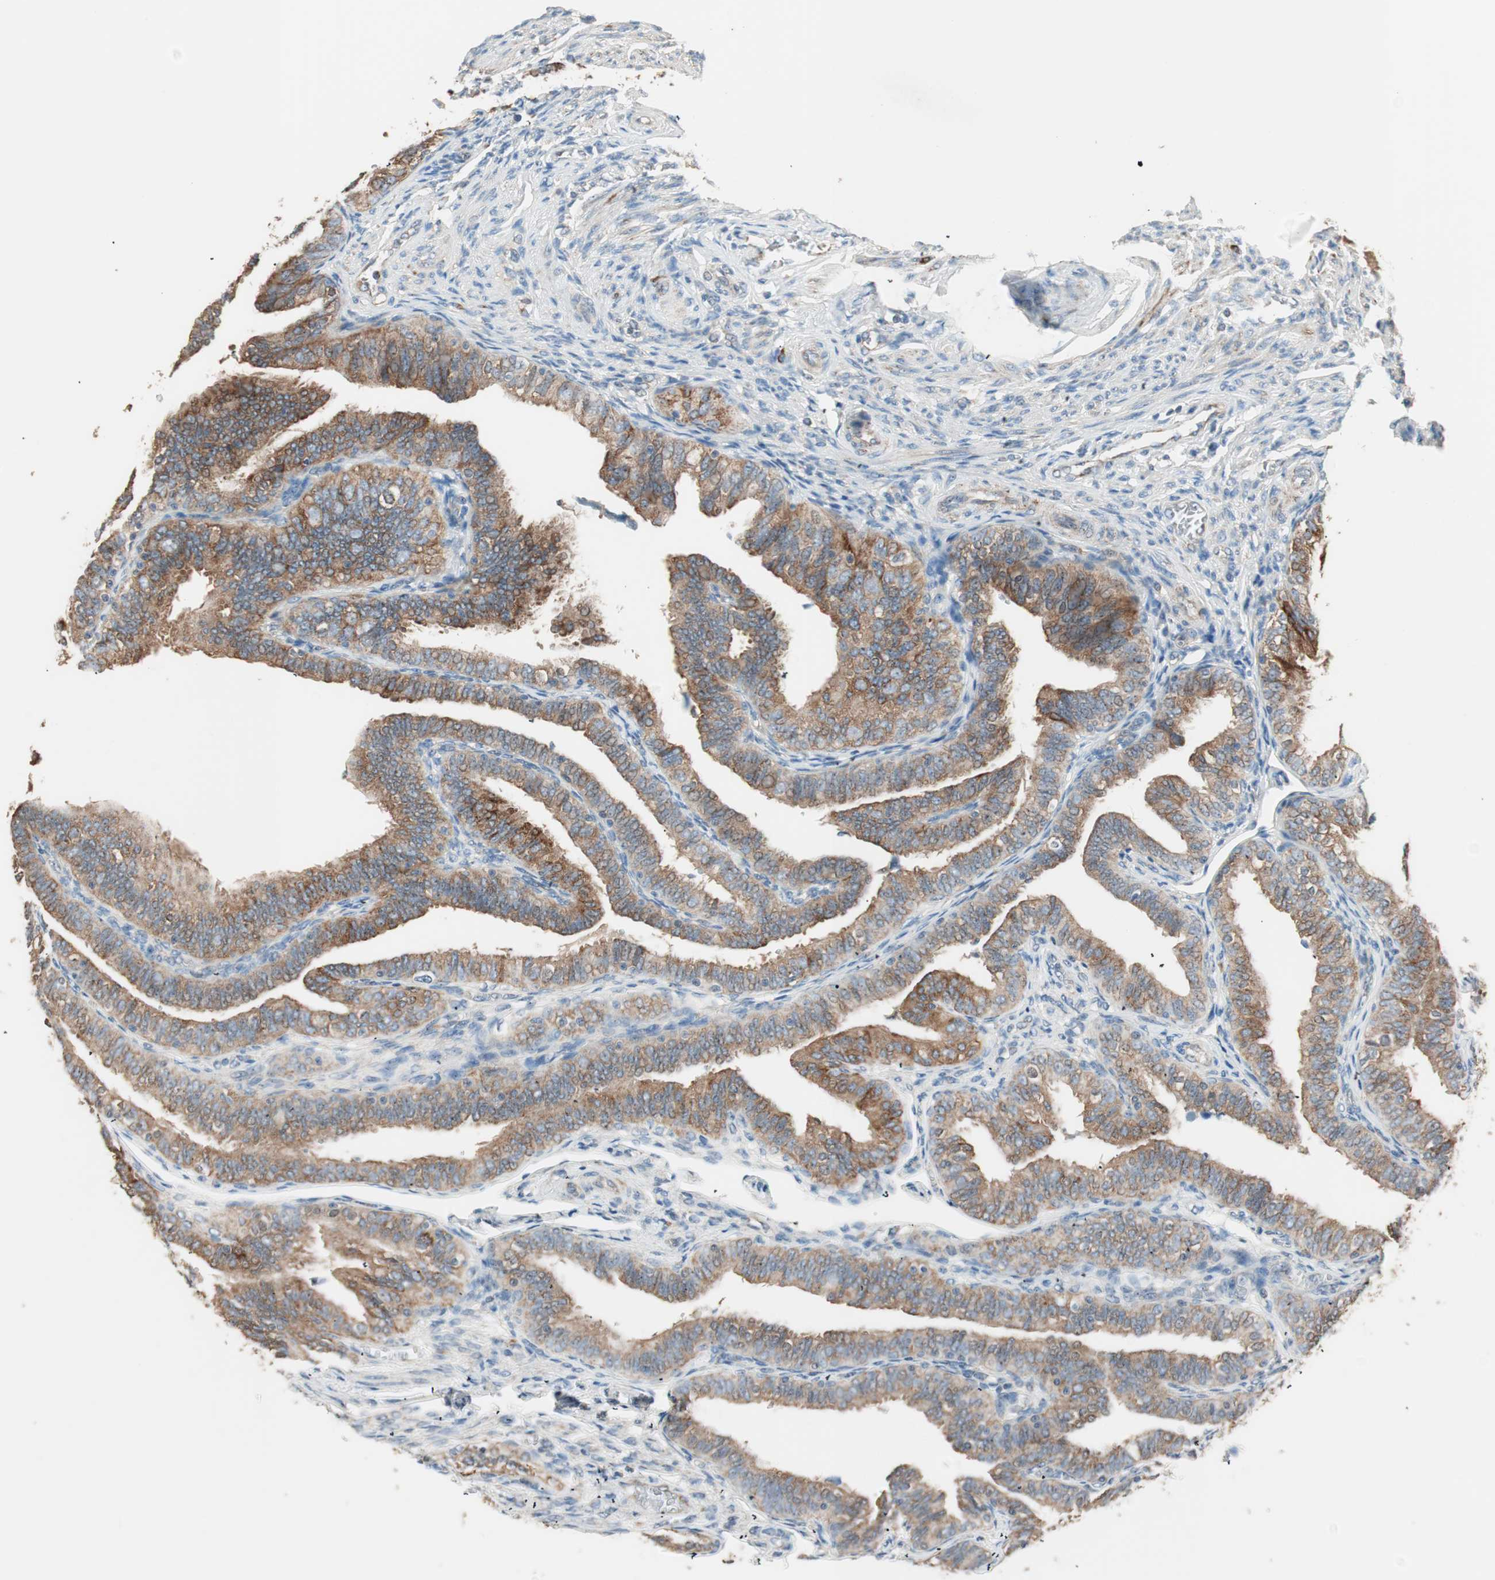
{"staining": {"intensity": "strong", "quantity": ">75%", "location": "cytoplasmic/membranous"}, "tissue": "fallopian tube", "cell_type": "Glandular cells", "image_type": "normal", "snomed": [{"axis": "morphology", "description": "Normal tissue, NOS"}, {"axis": "topography", "description": "Fallopian tube"}], "caption": "The image reveals immunohistochemical staining of benign fallopian tube. There is strong cytoplasmic/membranous positivity is appreciated in about >75% of glandular cells. The protein is shown in brown color, while the nuclei are stained blue.", "gene": "CC2D1A", "patient": {"sex": "female", "age": 46}}